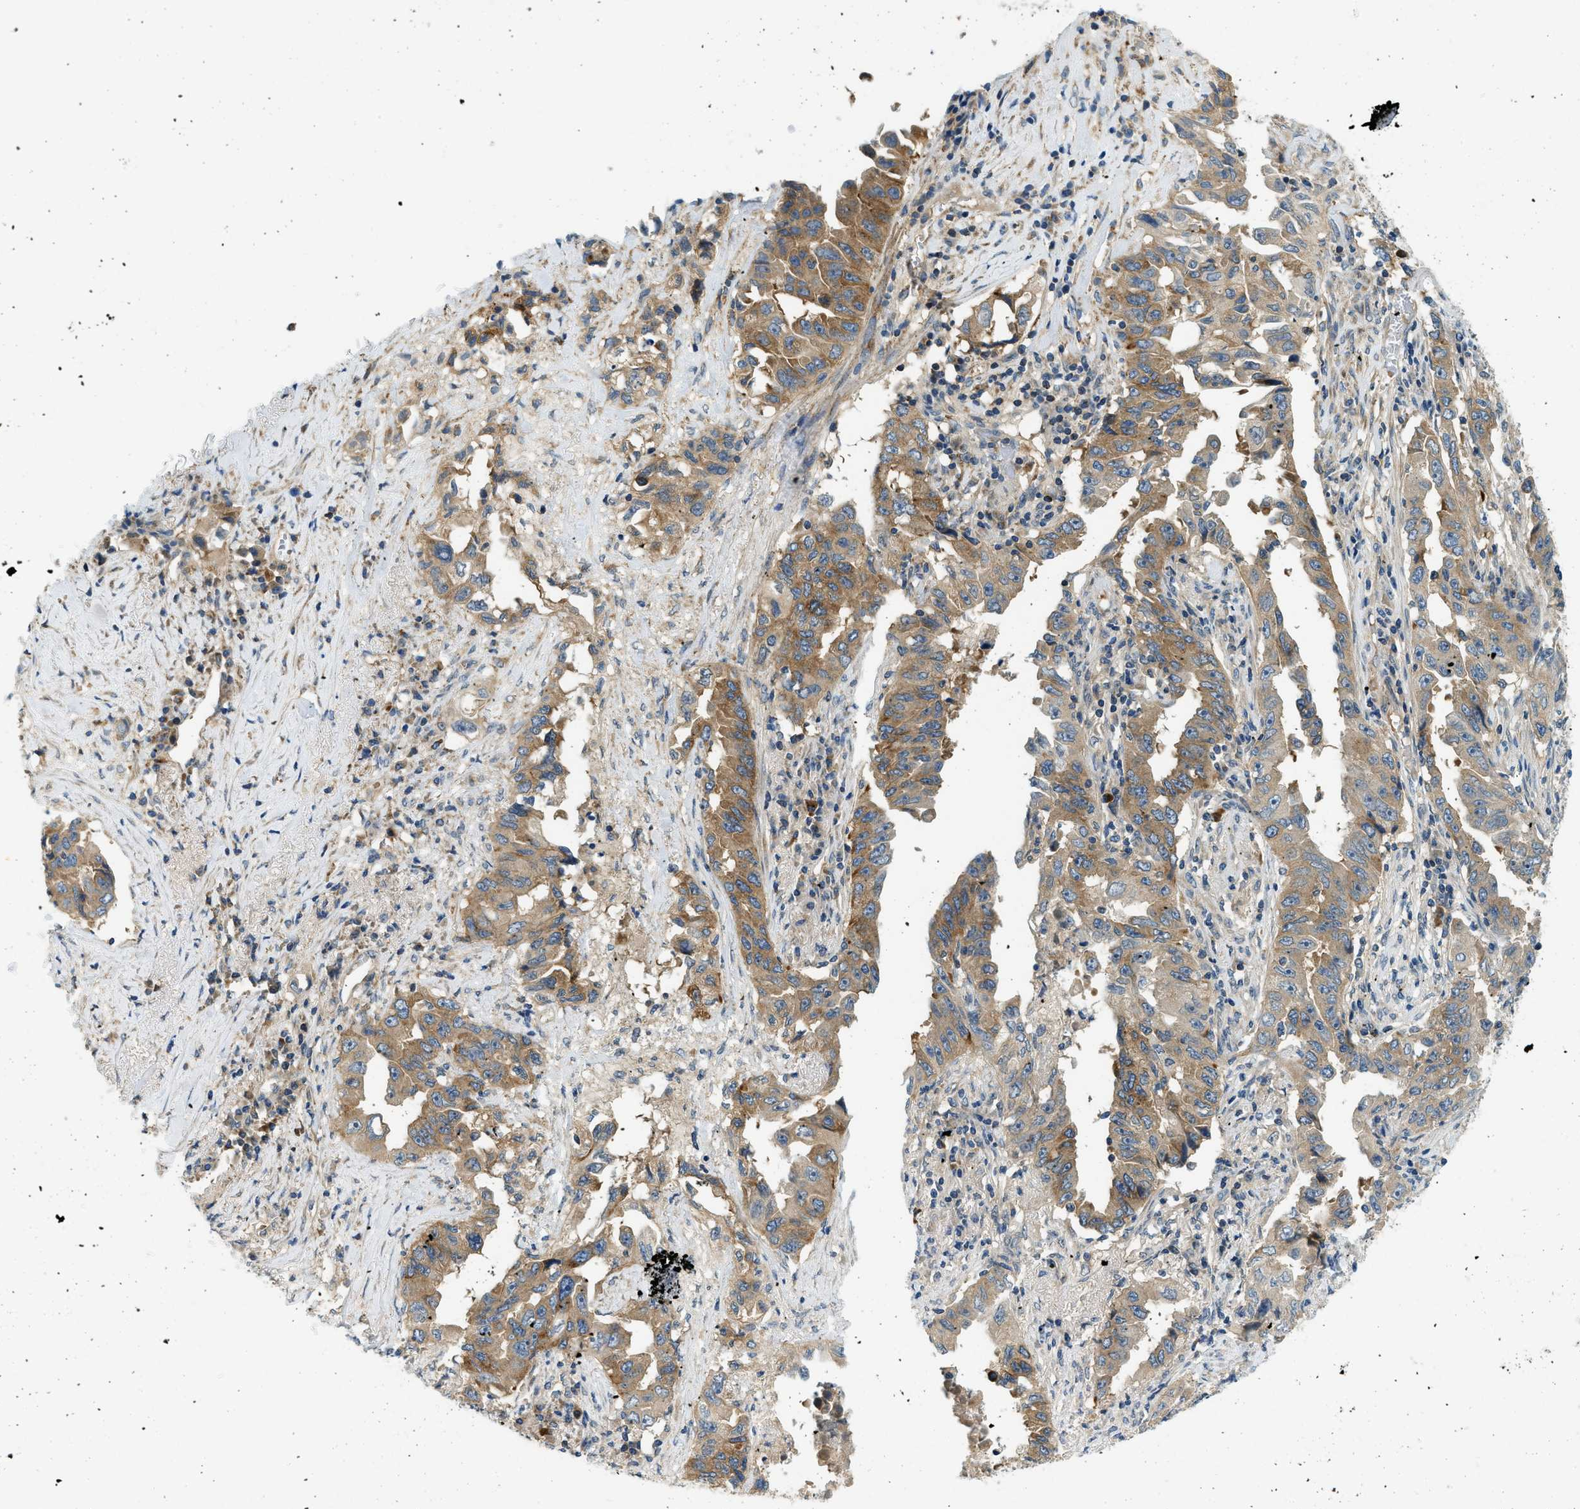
{"staining": {"intensity": "moderate", "quantity": ">75%", "location": "cytoplasmic/membranous"}, "tissue": "lung cancer", "cell_type": "Tumor cells", "image_type": "cancer", "snomed": [{"axis": "morphology", "description": "Adenocarcinoma, NOS"}, {"axis": "topography", "description": "Lung"}], "caption": "There is medium levels of moderate cytoplasmic/membranous staining in tumor cells of adenocarcinoma (lung), as demonstrated by immunohistochemical staining (brown color).", "gene": "KCNK1", "patient": {"sex": "female", "age": 51}}